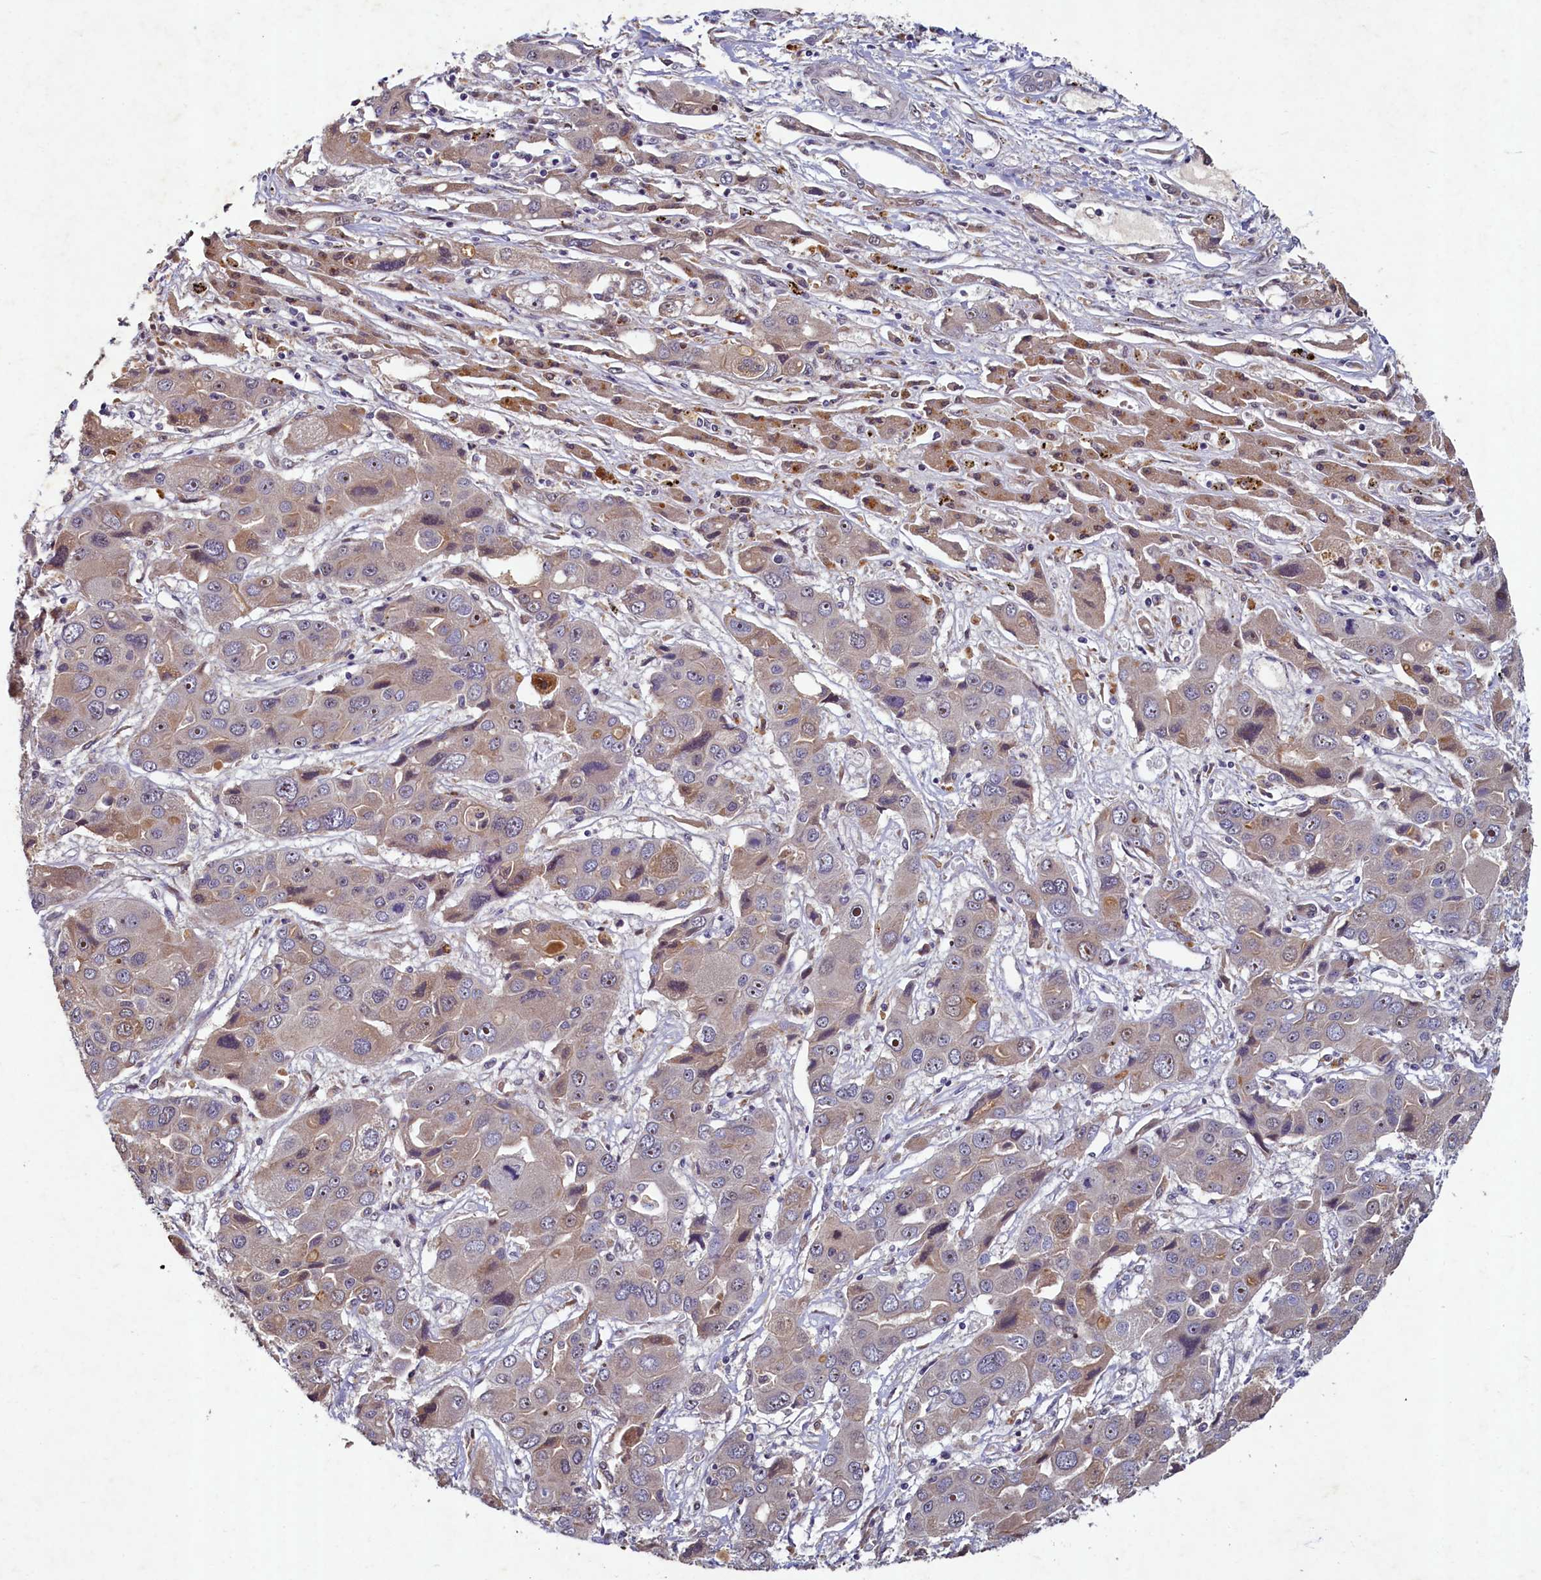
{"staining": {"intensity": "weak", "quantity": "<25%", "location": "cytoplasmic/membranous"}, "tissue": "liver cancer", "cell_type": "Tumor cells", "image_type": "cancer", "snomed": [{"axis": "morphology", "description": "Cholangiocarcinoma"}, {"axis": "topography", "description": "Liver"}], "caption": "This histopathology image is of liver cancer (cholangiocarcinoma) stained with immunohistochemistry to label a protein in brown with the nuclei are counter-stained blue. There is no expression in tumor cells.", "gene": "LATS2", "patient": {"sex": "male", "age": 67}}